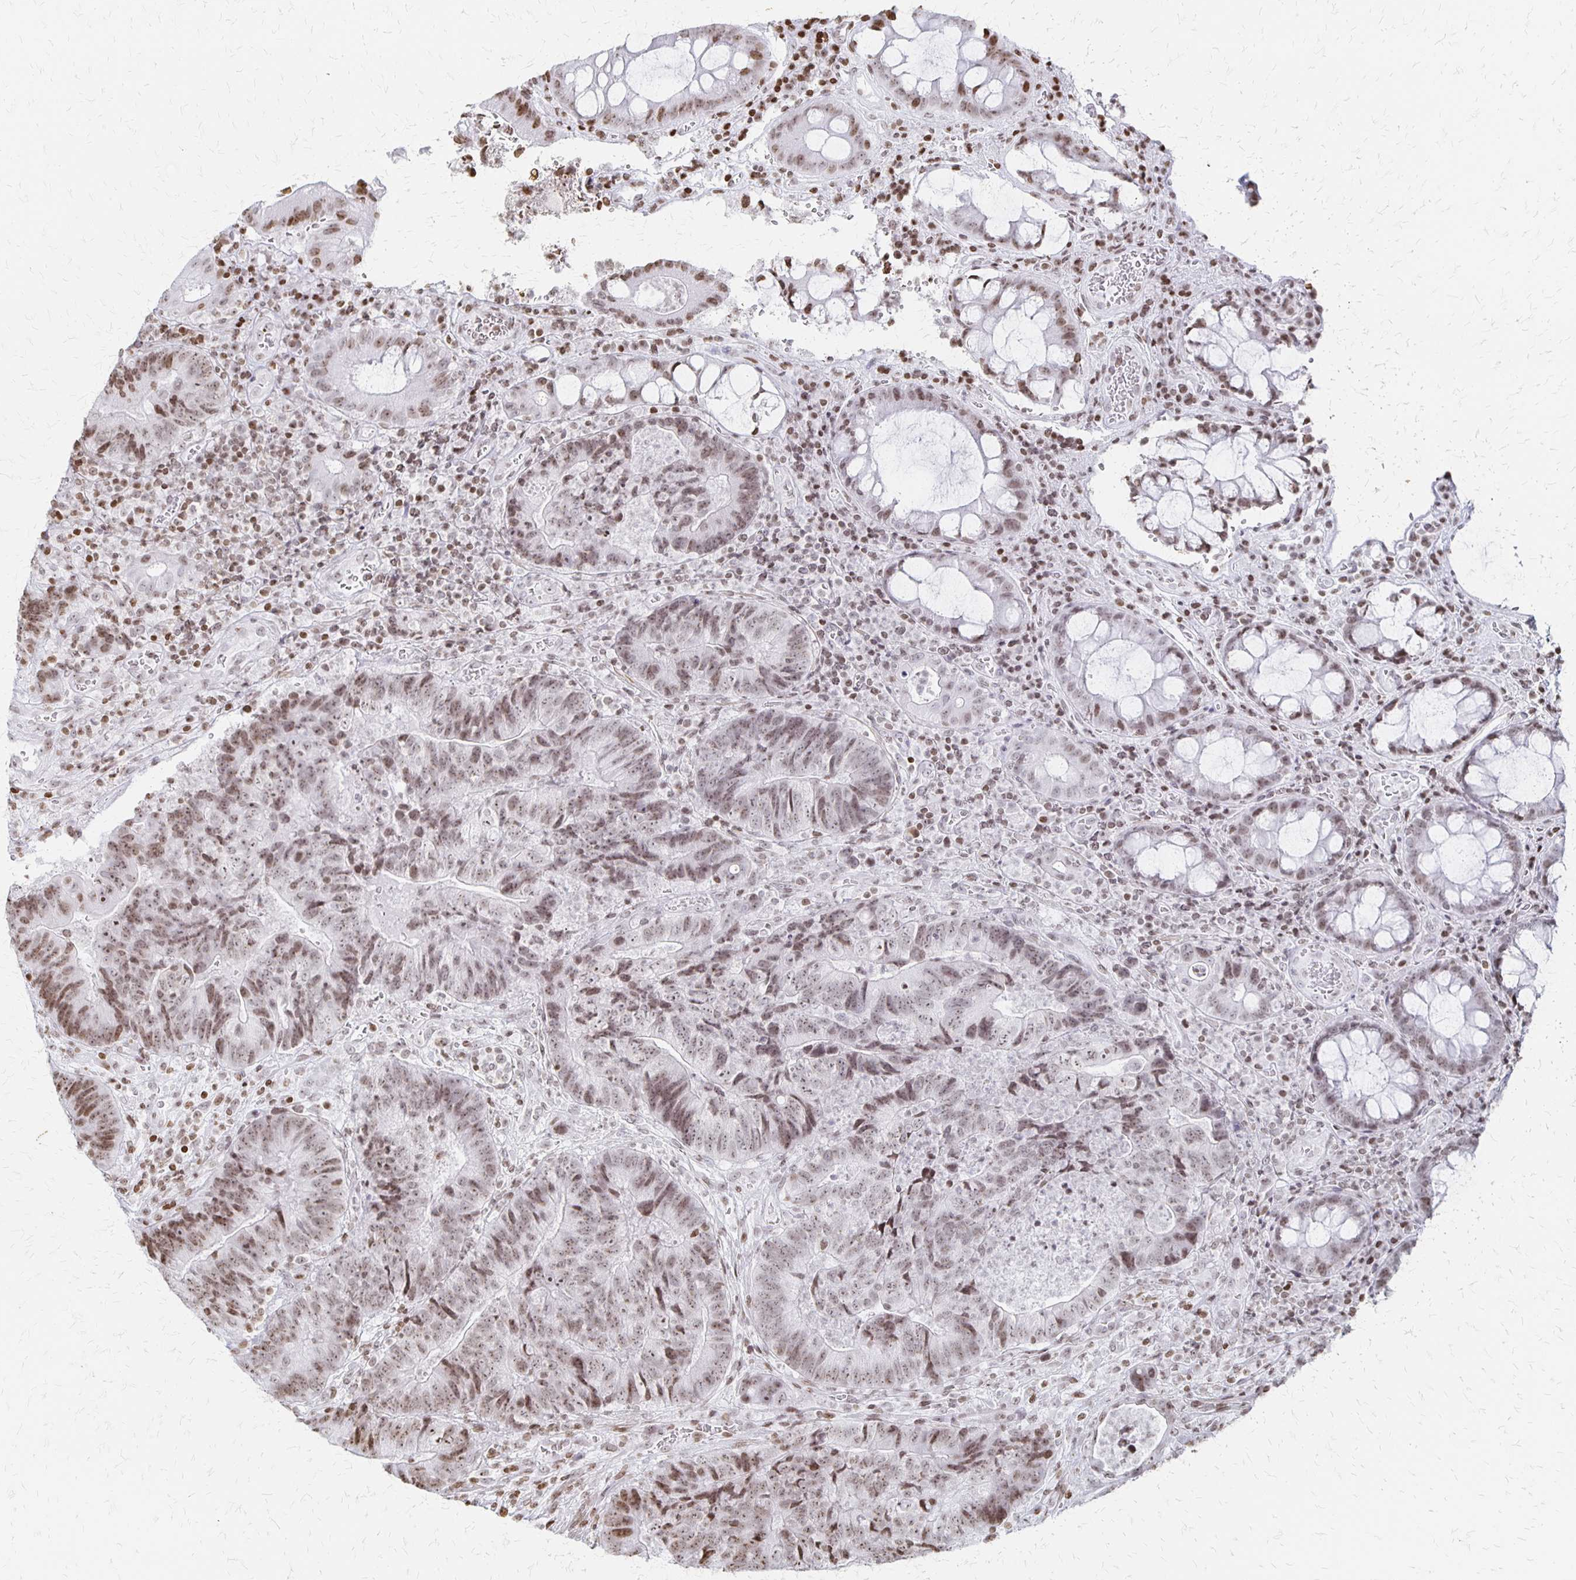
{"staining": {"intensity": "moderate", "quantity": ">75%", "location": "nuclear"}, "tissue": "colorectal cancer", "cell_type": "Tumor cells", "image_type": "cancer", "snomed": [{"axis": "morphology", "description": "Normal tissue, NOS"}, {"axis": "morphology", "description": "Adenocarcinoma, NOS"}, {"axis": "topography", "description": "Colon"}], "caption": "High-magnification brightfield microscopy of colorectal cancer (adenocarcinoma) stained with DAB (3,3'-diaminobenzidine) (brown) and counterstained with hematoxylin (blue). tumor cells exhibit moderate nuclear positivity is identified in about>75% of cells.", "gene": "ZNF280C", "patient": {"sex": "female", "age": 48}}